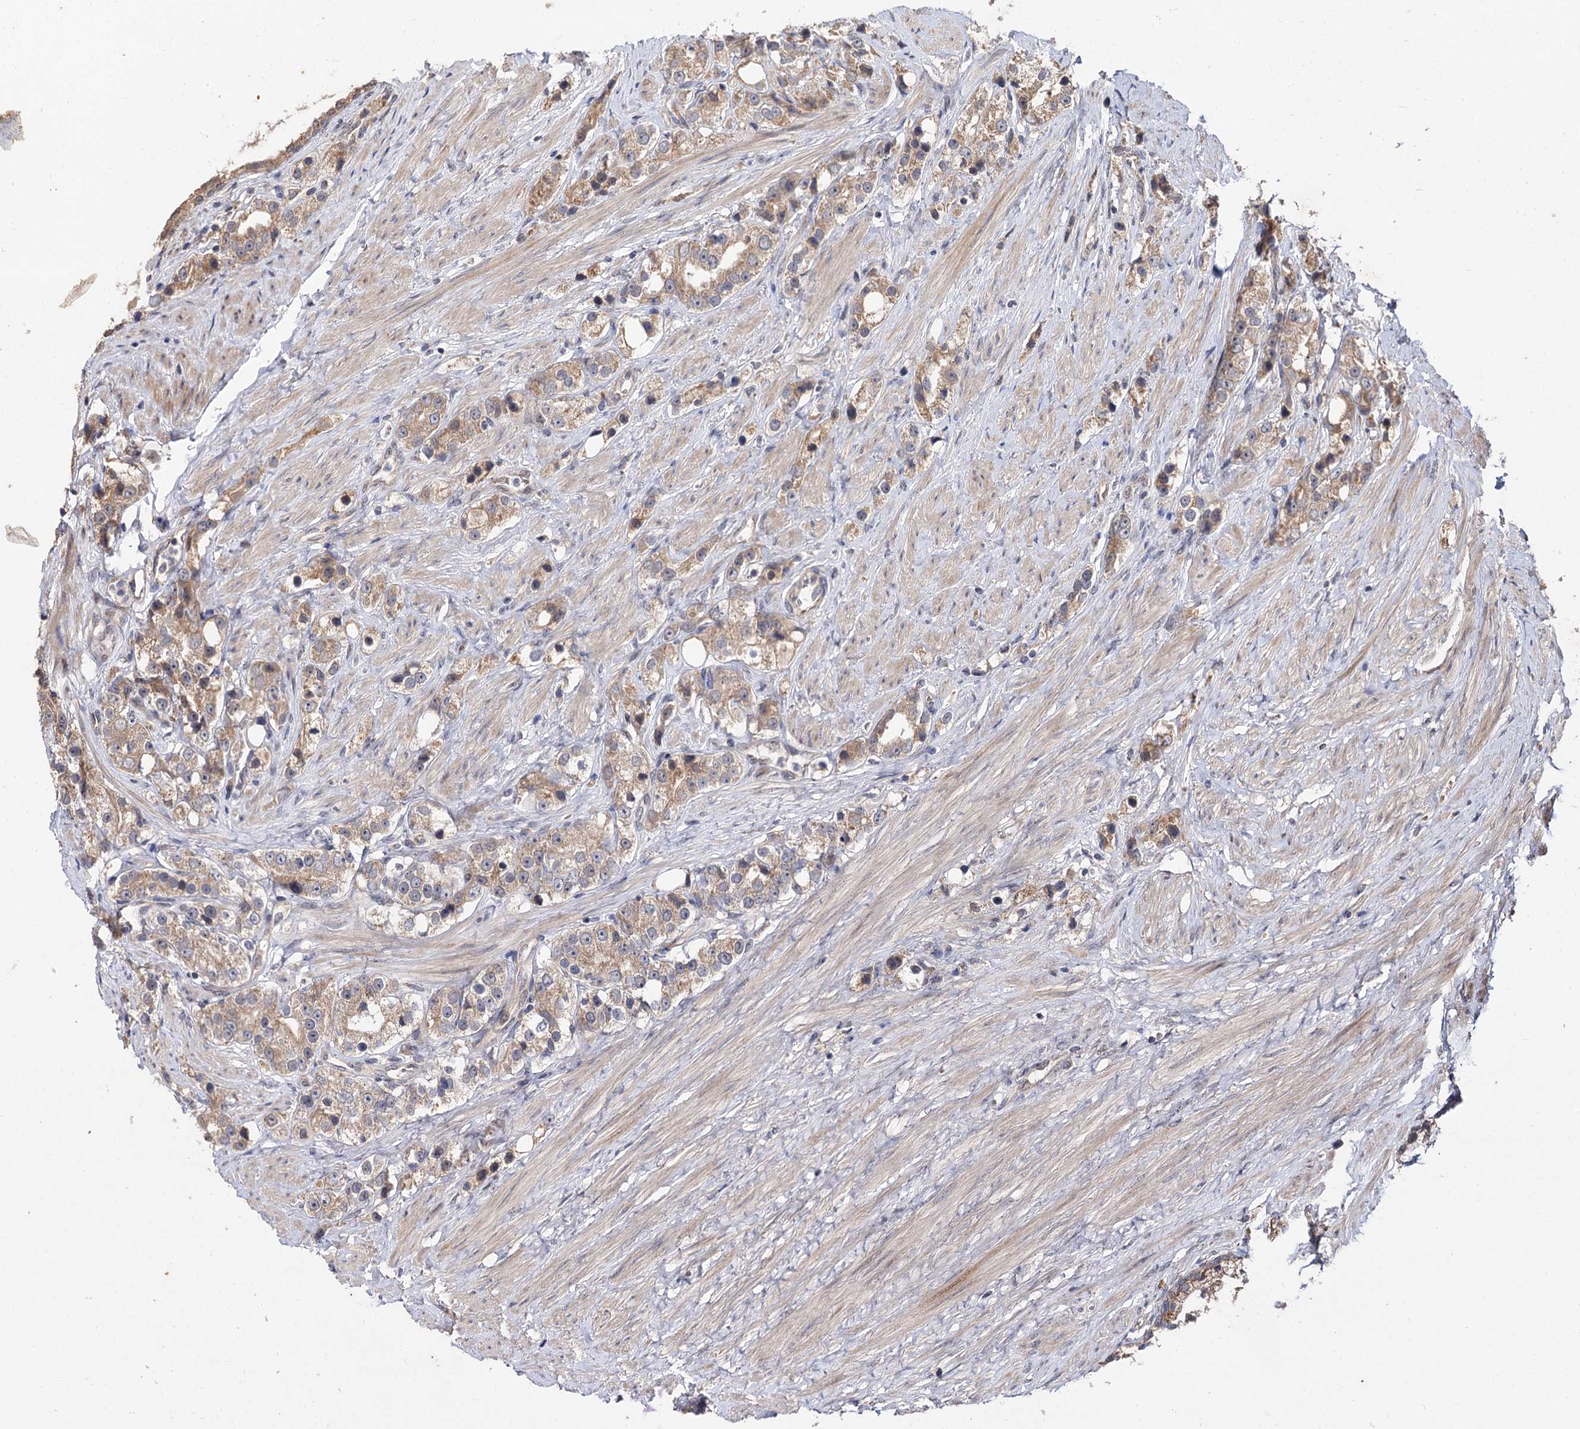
{"staining": {"intensity": "weak", "quantity": ">75%", "location": "cytoplasmic/membranous"}, "tissue": "prostate cancer", "cell_type": "Tumor cells", "image_type": "cancer", "snomed": [{"axis": "morphology", "description": "Adenocarcinoma, NOS"}, {"axis": "topography", "description": "Prostate"}], "caption": "DAB (3,3'-diaminobenzidine) immunohistochemical staining of prostate cancer shows weak cytoplasmic/membranous protein expression in about >75% of tumor cells.", "gene": "FBXW8", "patient": {"sex": "male", "age": 79}}